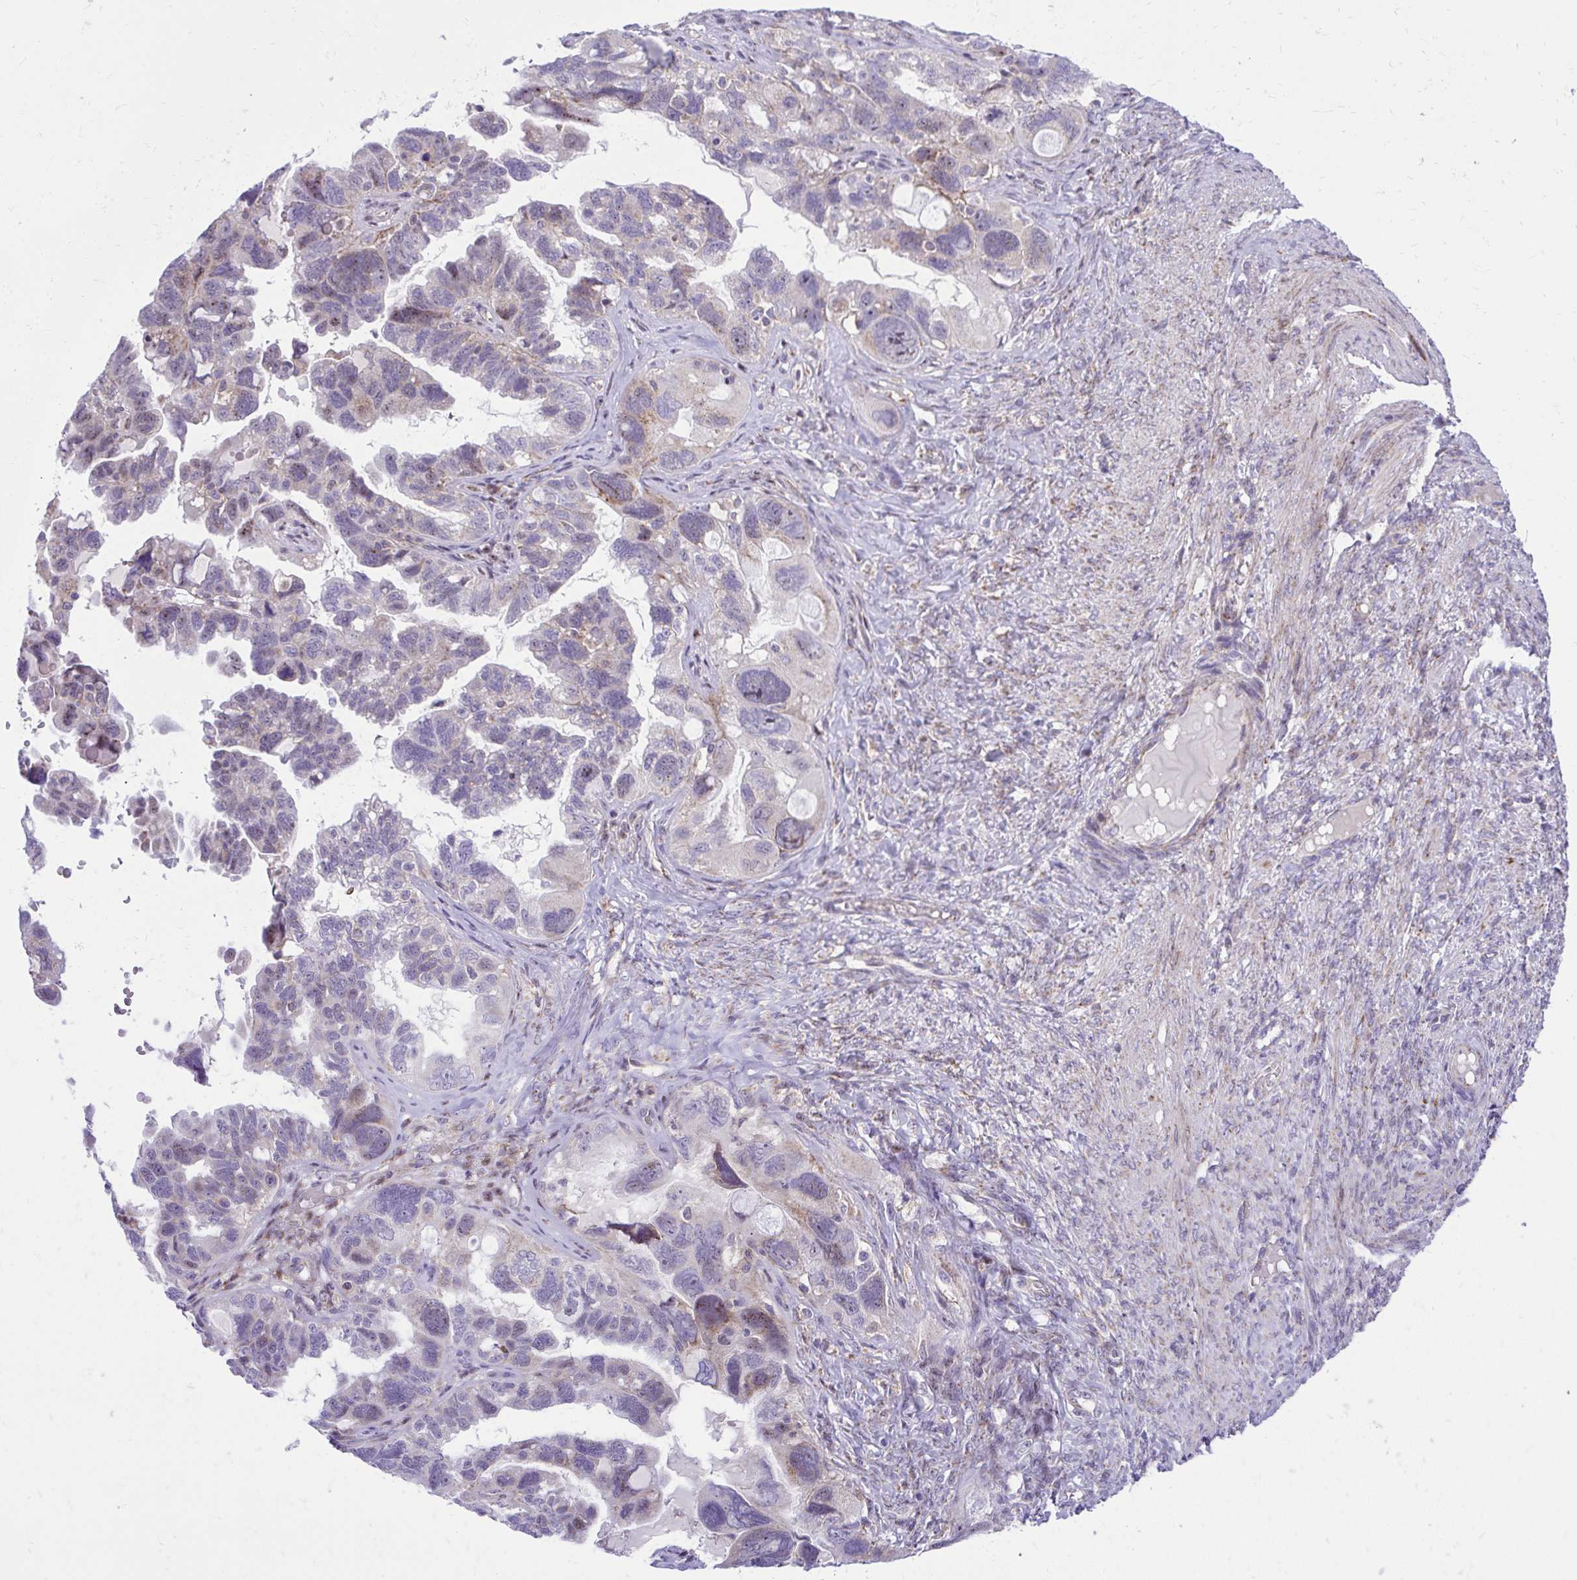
{"staining": {"intensity": "weak", "quantity": "<25%", "location": "cytoplasmic/membranous"}, "tissue": "ovarian cancer", "cell_type": "Tumor cells", "image_type": "cancer", "snomed": [{"axis": "morphology", "description": "Cystadenocarcinoma, serous, NOS"}, {"axis": "topography", "description": "Ovary"}], "caption": "This is a histopathology image of immunohistochemistry staining of ovarian cancer, which shows no staining in tumor cells. (Immunohistochemistry (ihc), brightfield microscopy, high magnification).", "gene": "GPRIN3", "patient": {"sex": "female", "age": 60}}